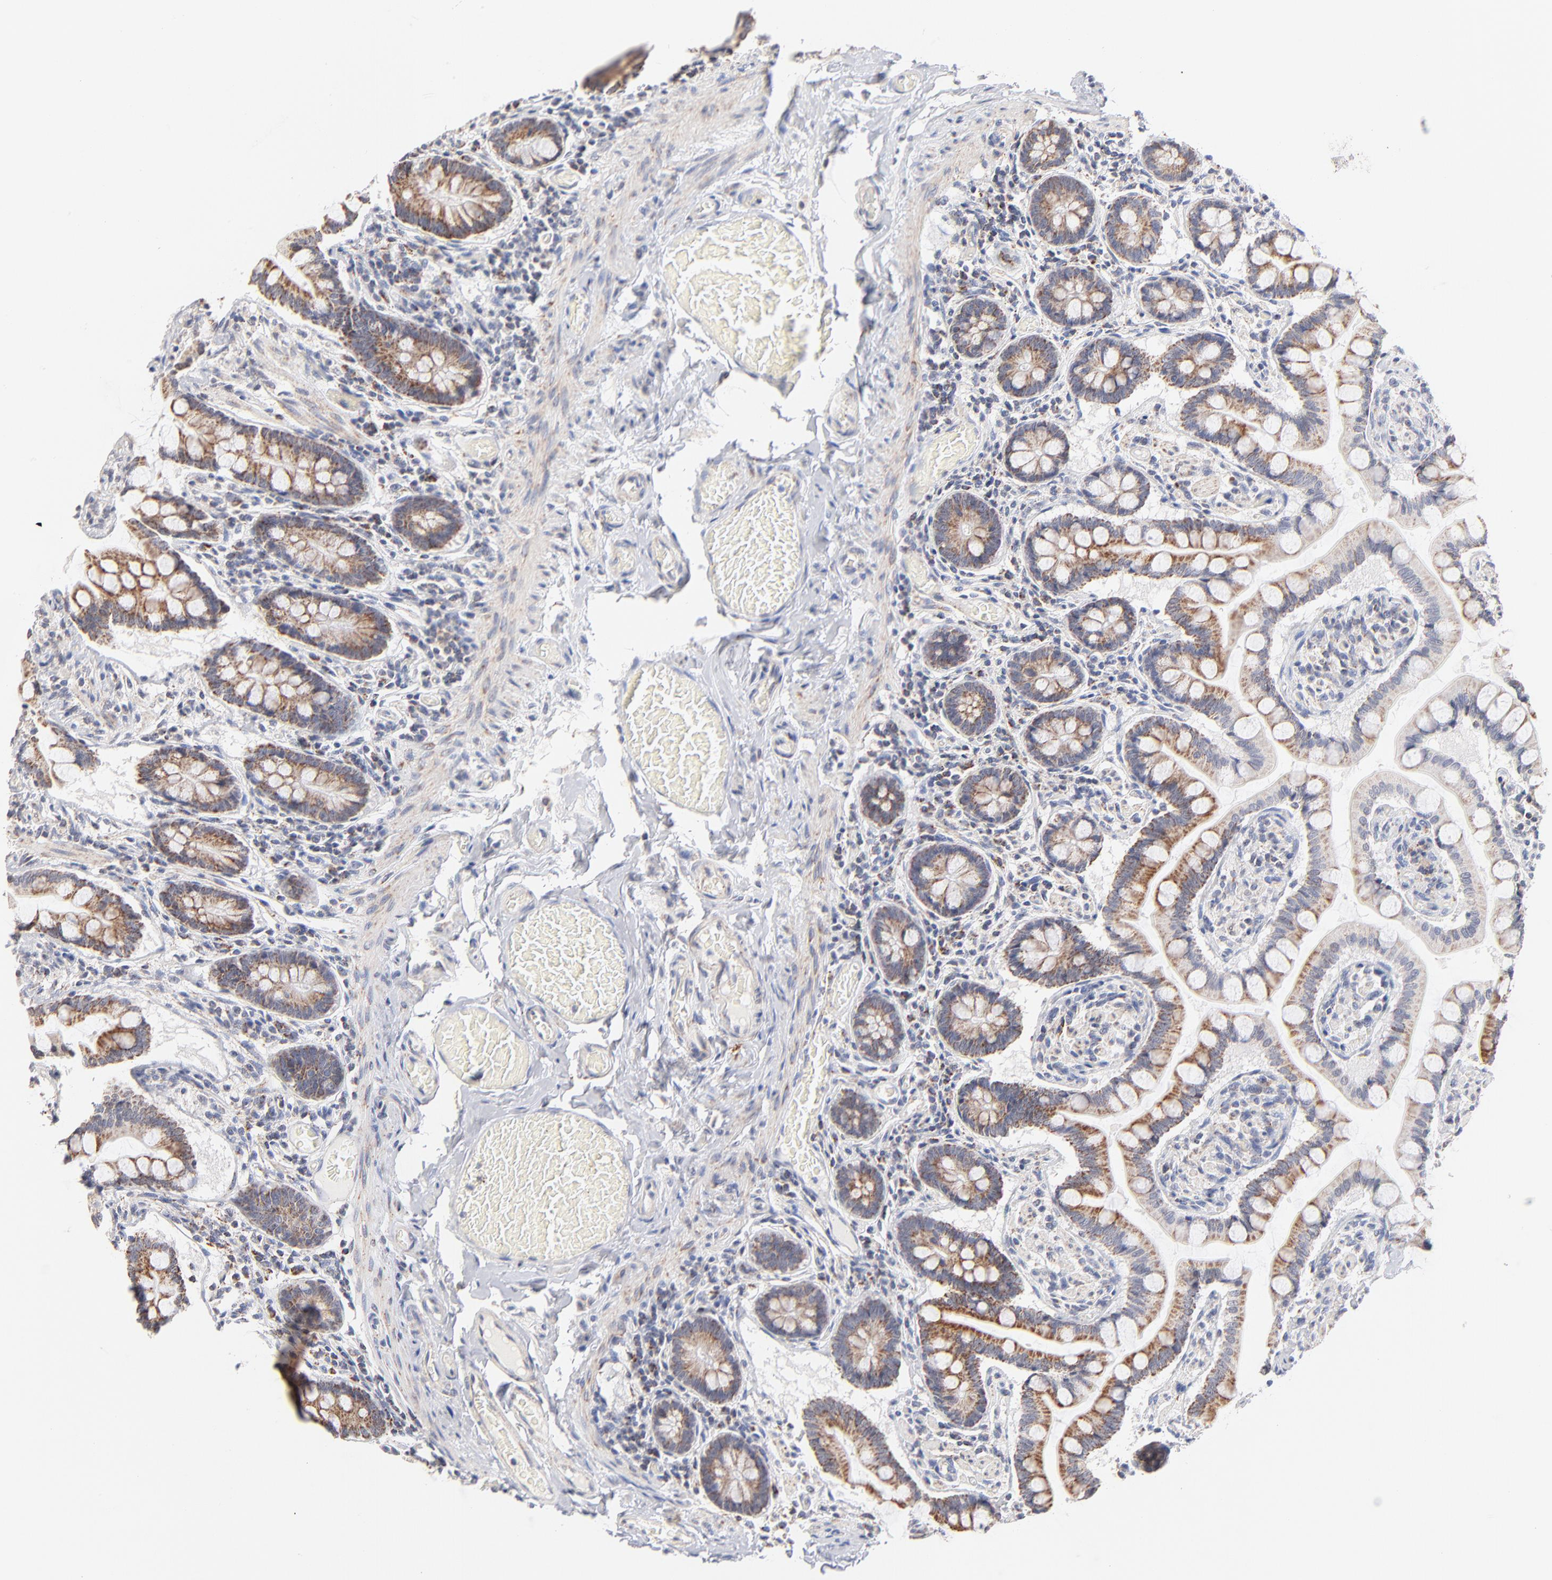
{"staining": {"intensity": "moderate", "quantity": ">75%", "location": "cytoplasmic/membranous"}, "tissue": "small intestine", "cell_type": "Glandular cells", "image_type": "normal", "snomed": [{"axis": "morphology", "description": "Normal tissue, NOS"}, {"axis": "topography", "description": "Small intestine"}], "caption": "Glandular cells reveal moderate cytoplasmic/membranous positivity in about >75% of cells in benign small intestine. The protein is stained brown, and the nuclei are stained in blue (DAB (3,3'-diaminobenzidine) IHC with brightfield microscopy, high magnification).", "gene": "MRPL58", "patient": {"sex": "male", "age": 41}}